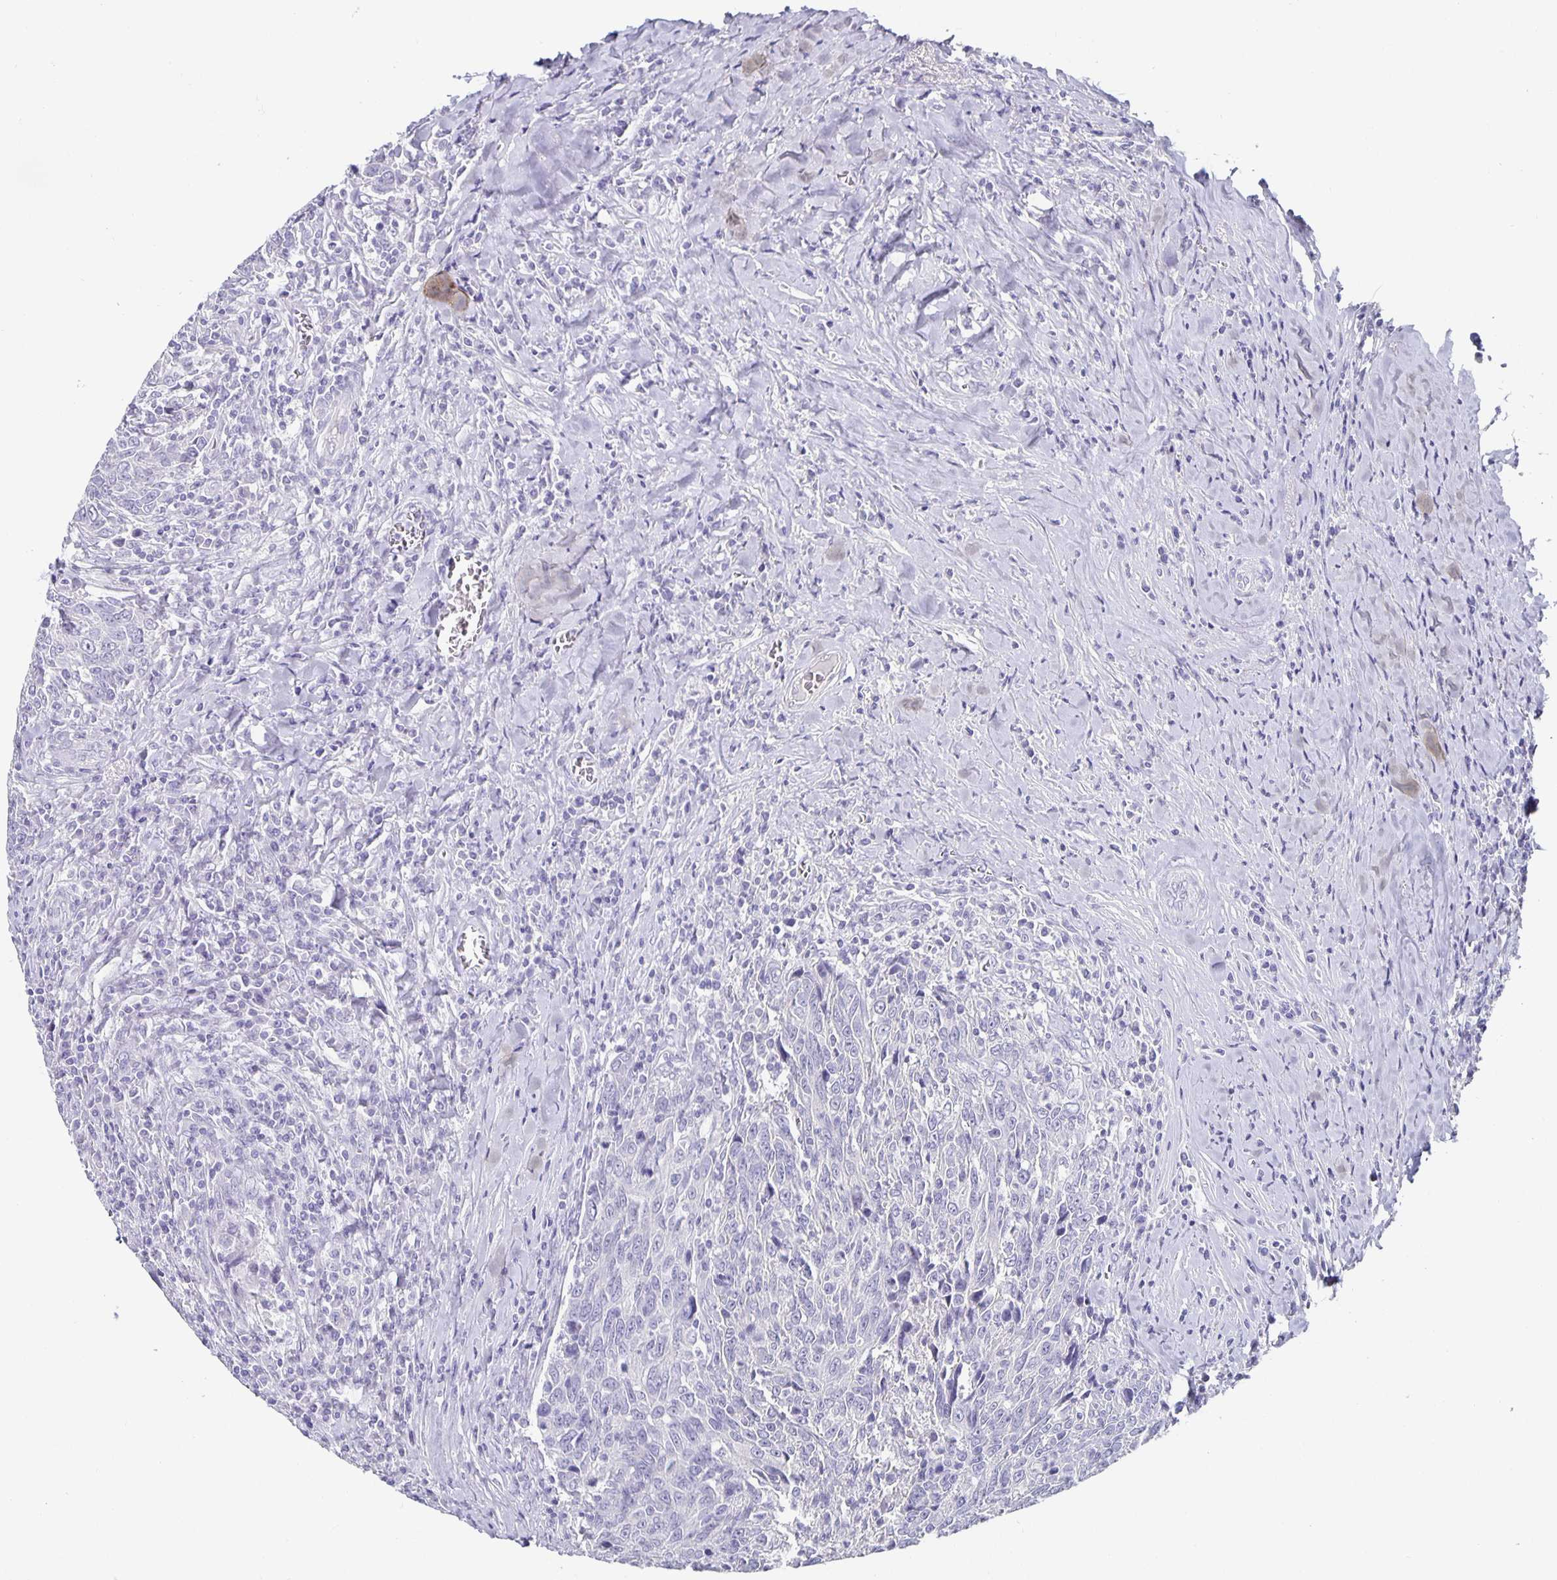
{"staining": {"intensity": "negative", "quantity": "none", "location": "none"}, "tissue": "breast cancer", "cell_type": "Tumor cells", "image_type": "cancer", "snomed": [{"axis": "morphology", "description": "Duct carcinoma"}, {"axis": "topography", "description": "Breast"}], "caption": "The immunohistochemistry (IHC) micrograph has no significant staining in tumor cells of breast cancer tissue. (DAB immunohistochemistry with hematoxylin counter stain).", "gene": "CHGA", "patient": {"sex": "female", "age": 50}}